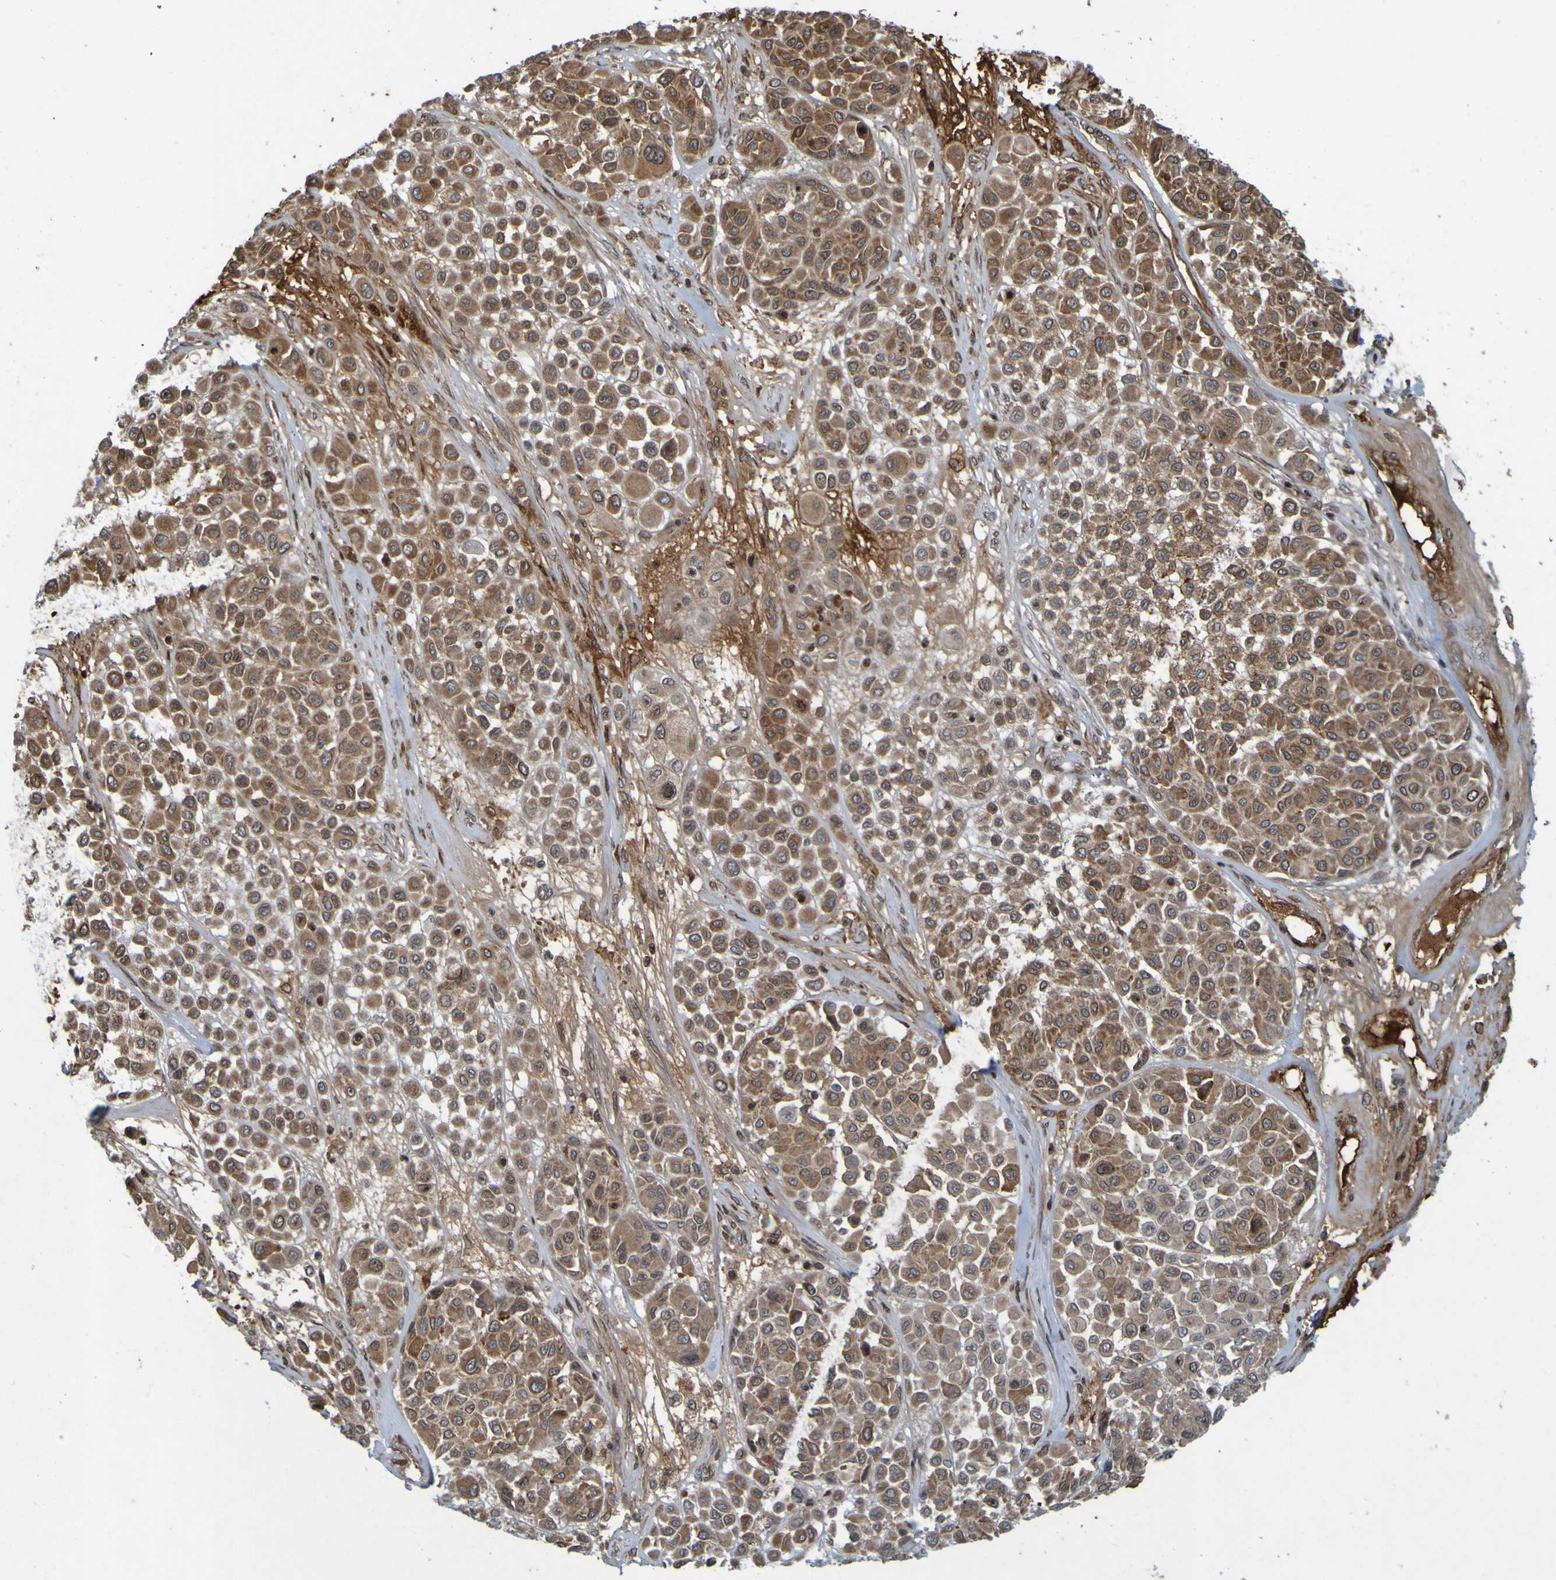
{"staining": {"intensity": "moderate", "quantity": ">75%", "location": "cytoplasmic/membranous"}, "tissue": "melanoma", "cell_type": "Tumor cells", "image_type": "cancer", "snomed": [{"axis": "morphology", "description": "Malignant melanoma, Metastatic site"}, {"axis": "topography", "description": "Soft tissue"}], "caption": "Malignant melanoma (metastatic site) was stained to show a protein in brown. There is medium levels of moderate cytoplasmic/membranous expression in about >75% of tumor cells.", "gene": "GUCY1A1", "patient": {"sex": "male", "age": 41}}